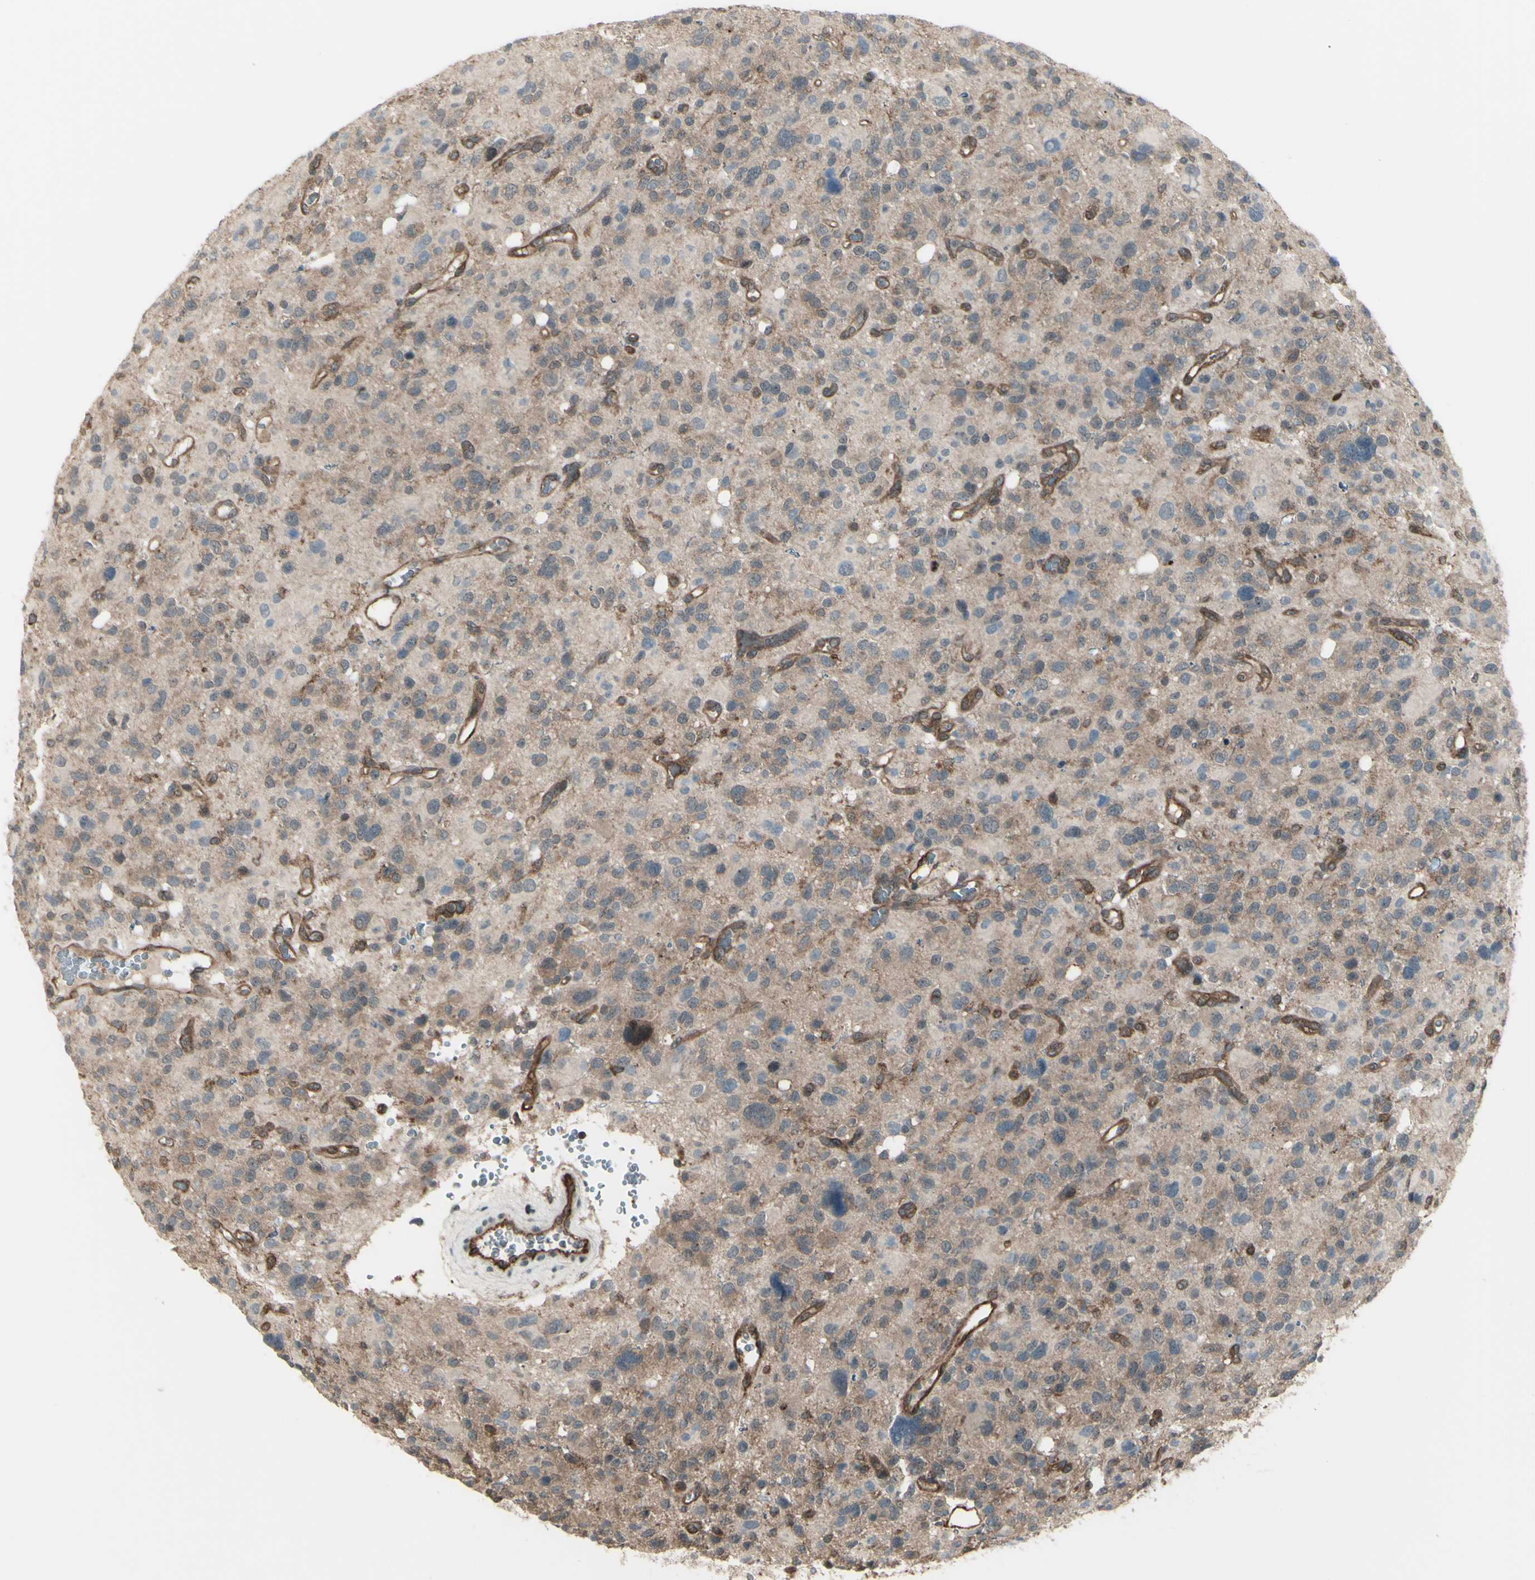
{"staining": {"intensity": "weak", "quantity": ">75%", "location": "cytoplasmic/membranous"}, "tissue": "glioma", "cell_type": "Tumor cells", "image_type": "cancer", "snomed": [{"axis": "morphology", "description": "Glioma, malignant, High grade"}, {"axis": "topography", "description": "Brain"}], "caption": "Protein staining of malignant high-grade glioma tissue demonstrates weak cytoplasmic/membranous positivity in approximately >75% of tumor cells.", "gene": "FXYD5", "patient": {"sex": "male", "age": 48}}